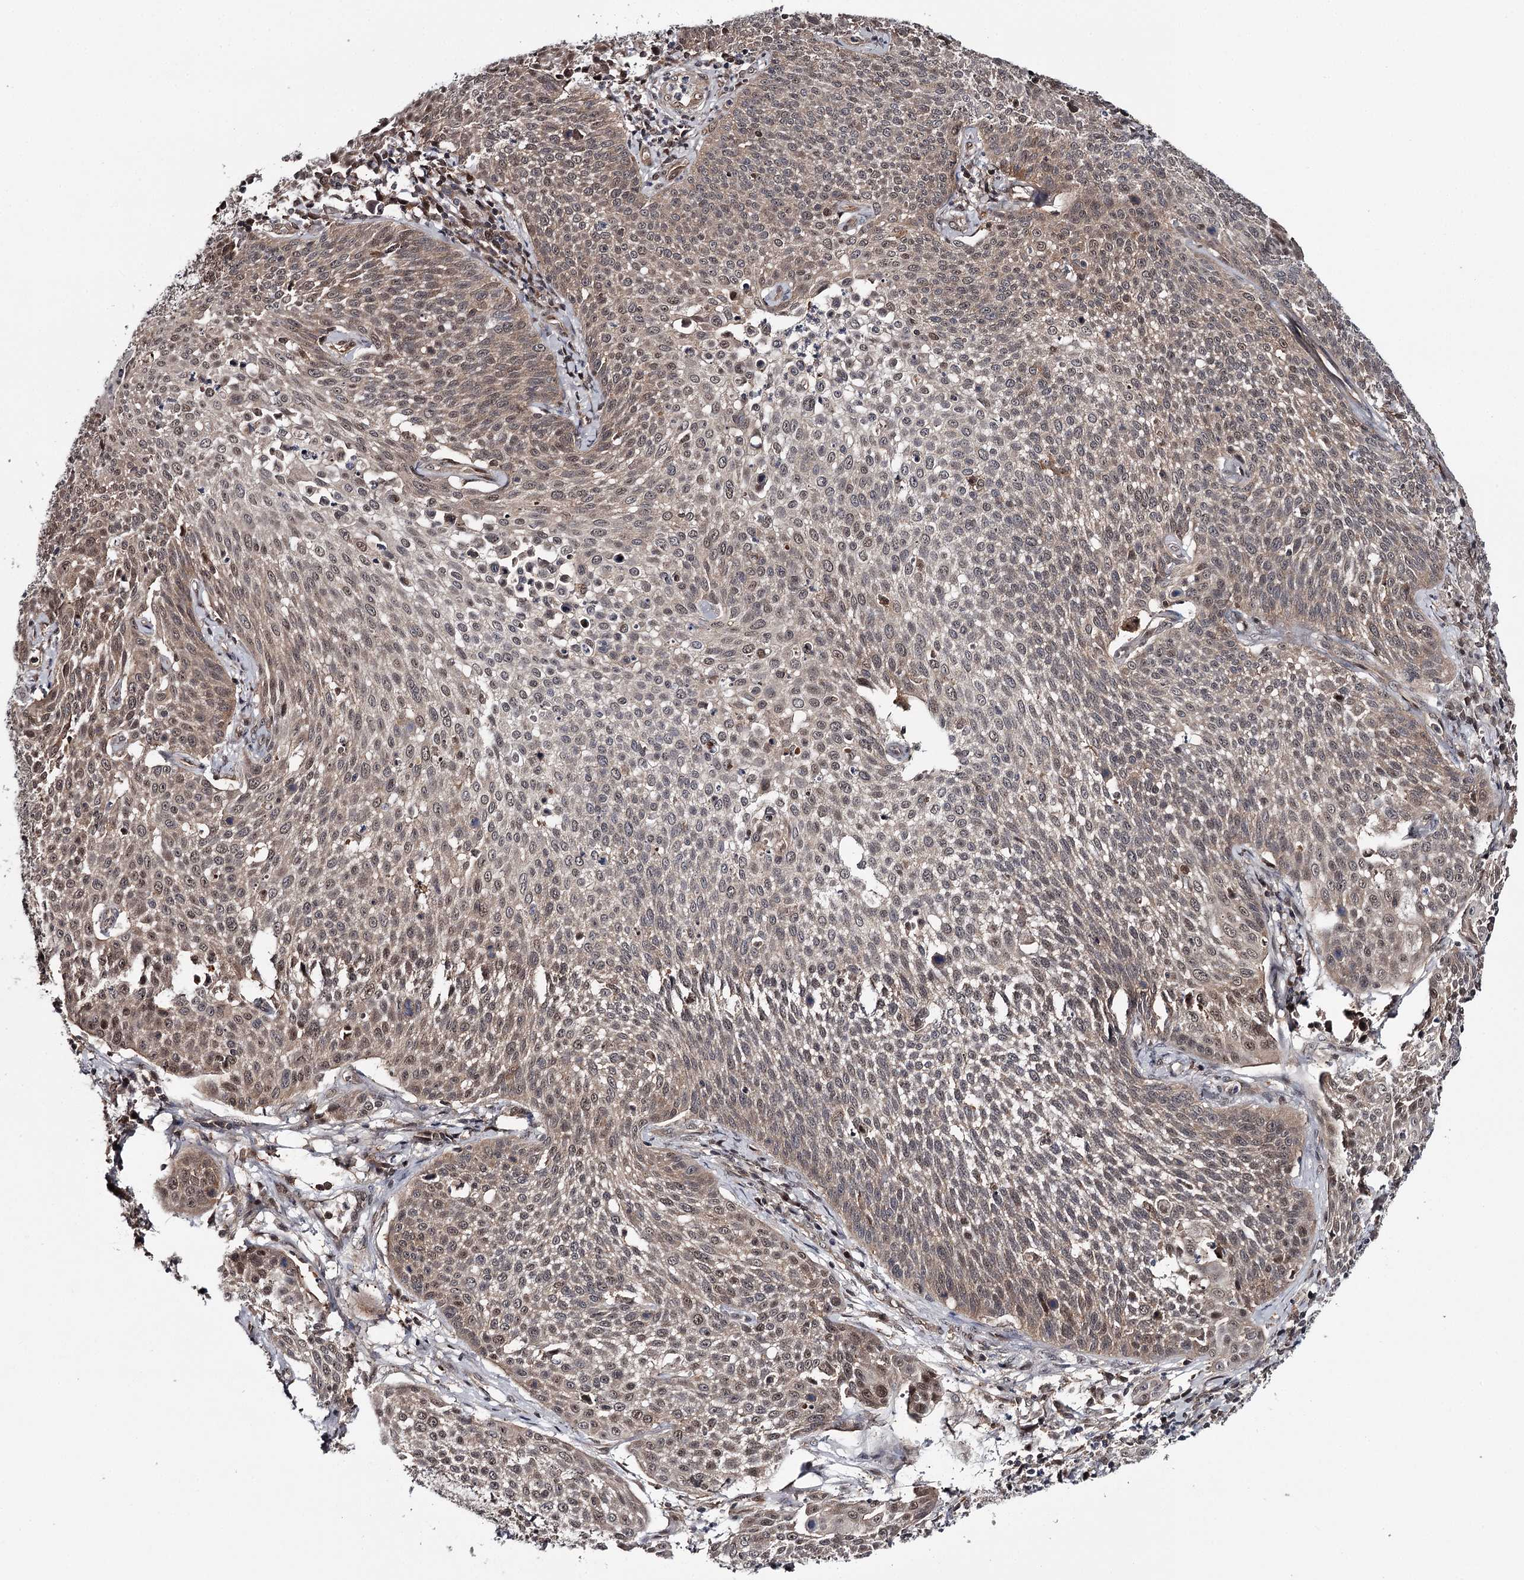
{"staining": {"intensity": "weak", "quantity": "25%-75%", "location": "cytoplasmic/membranous,nuclear"}, "tissue": "cervical cancer", "cell_type": "Tumor cells", "image_type": "cancer", "snomed": [{"axis": "morphology", "description": "Squamous cell carcinoma, NOS"}, {"axis": "topography", "description": "Cervix"}], "caption": "Cervical cancer tissue exhibits weak cytoplasmic/membranous and nuclear expression in approximately 25%-75% of tumor cells", "gene": "GTSF1", "patient": {"sex": "female", "age": 34}}